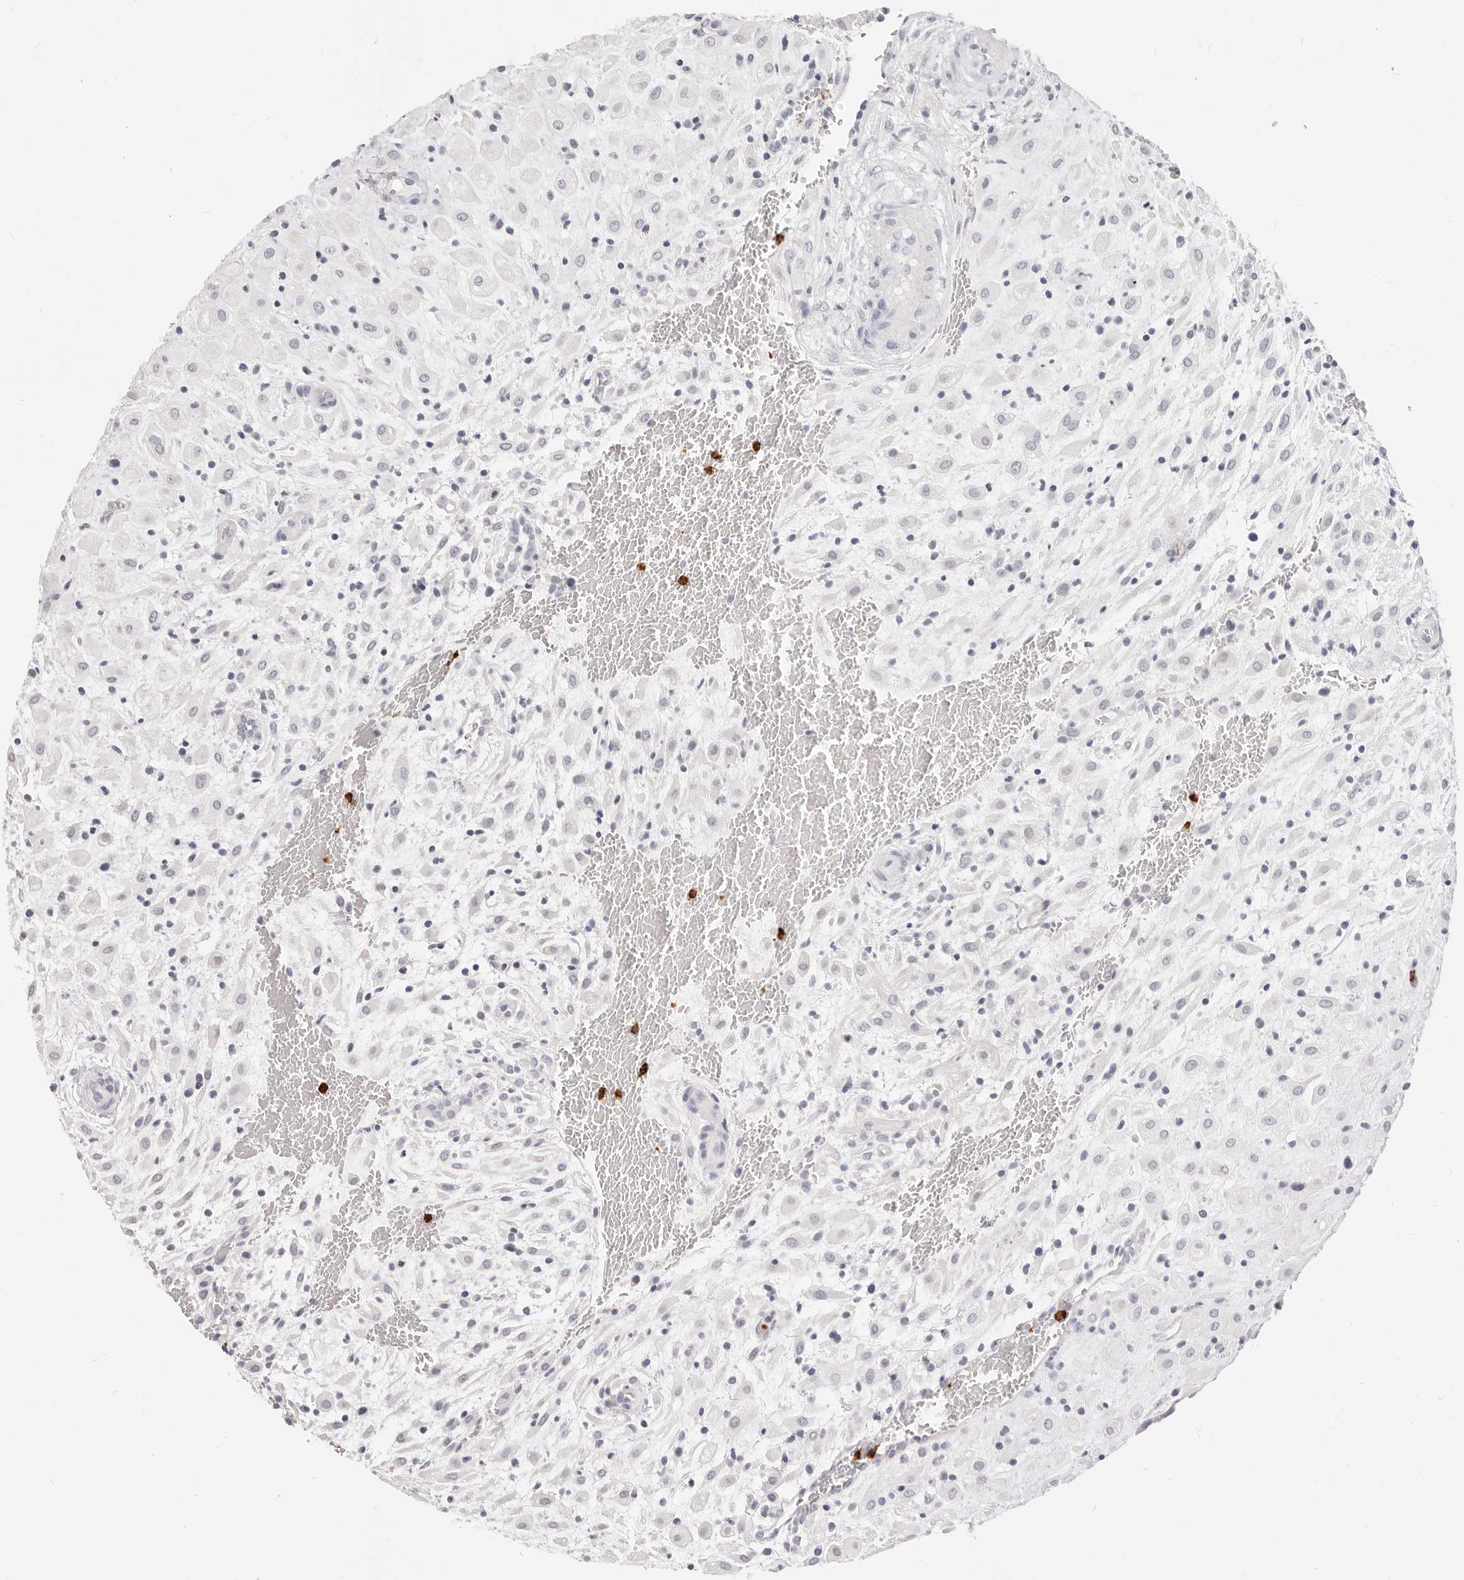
{"staining": {"intensity": "negative", "quantity": "none", "location": "none"}, "tissue": "placenta", "cell_type": "Decidual cells", "image_type": "normal", "snomed": [{"axis": "morphology", "description": "Normal tissue, NOS"}, {"axis": "topography", "description": "Placenta"}], "caption": "This is a image of immunohistochemistry staining of unremarkable placenta, which shows no expression in decidual cells.", "gene": "CAMP", "patient": {"sex": "female", "age": 35}}